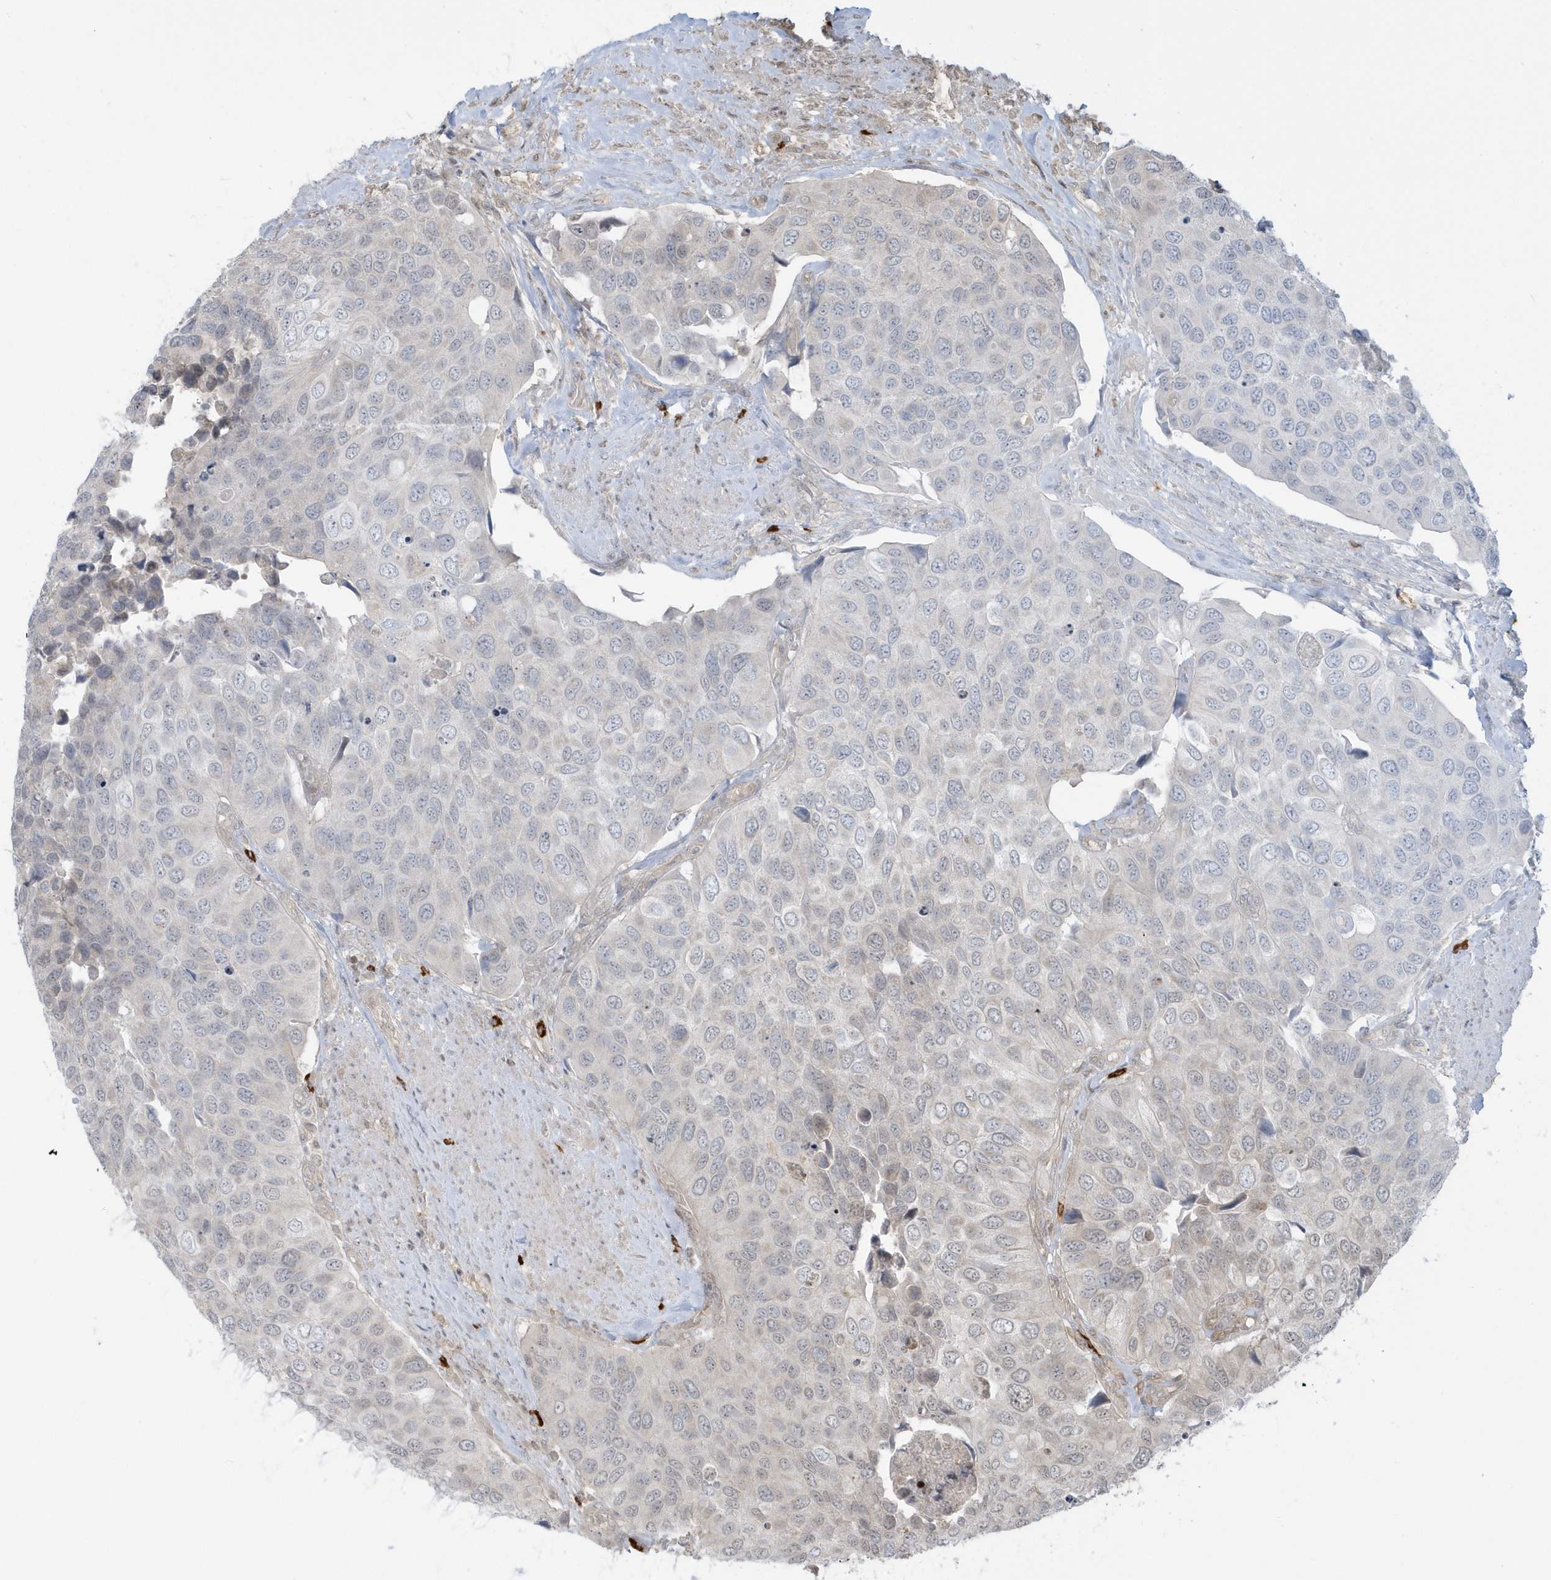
{"staining": {"intensity": "weak", "quantity": "<25%", "location": "nuclear"}, "tissue": "urothelial cancer", "cell_type": "Tumor cells", "image_type": "cancer", "snomed": [{"axis": "morphology", "description": "Urothelial carcinoma, High grade"}, {"axis": "topography", "description": "Urinary bladder"}], "caption": "This is an IHC micrograph of human urothelial cancer. There is no expression in tumor cells.", "gene": "PPP1R7", "patient": {"sex": "male", "age": 74}}